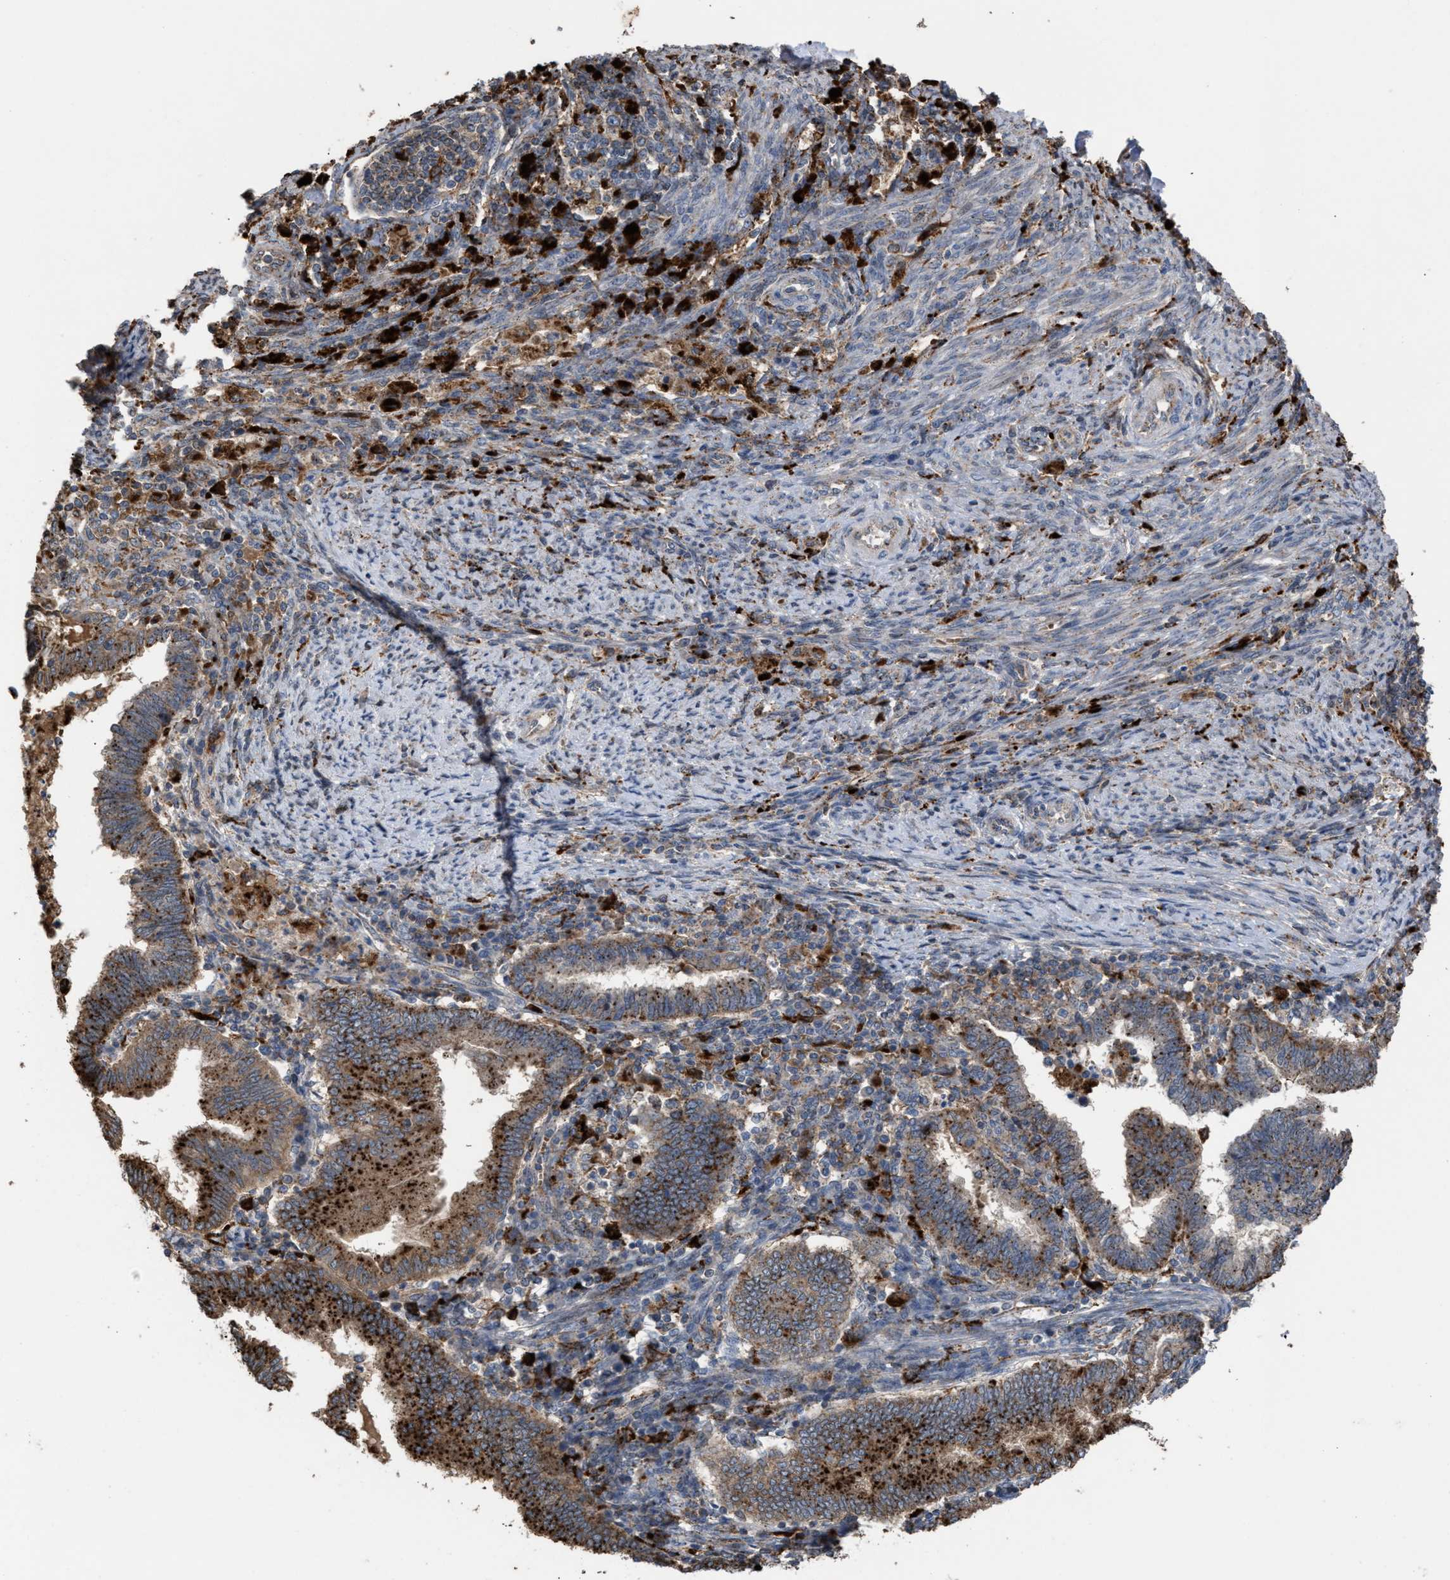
{"staining": {"intensity": "strong", "quantity": ">75%", "location": "cytoplasmic/membranous"}, "tissue": "endometrial cancer", "cell_type": "Tumor cells", "image_type": "cancer", "snomed": [{"axis": "morphology", "description": "Polyp, NOS"}, {"axis": "morphology", "description": "Adenocarcinoma, NOS"}, {"axis": "morphology", "description": "Adenoma, NOS"}, {"axis": "topography", "description": "Endometrium"}], "caption": "The image shows staining of endometrial cancer, revealing strong cytoplasmic/membranous protein expression (brown color) within tumor cells. (DAB = brown stain, brightfield microscopy at high magnification).", "gene": "ELMO3", "patient": {"sex": "female", "age": 79}}